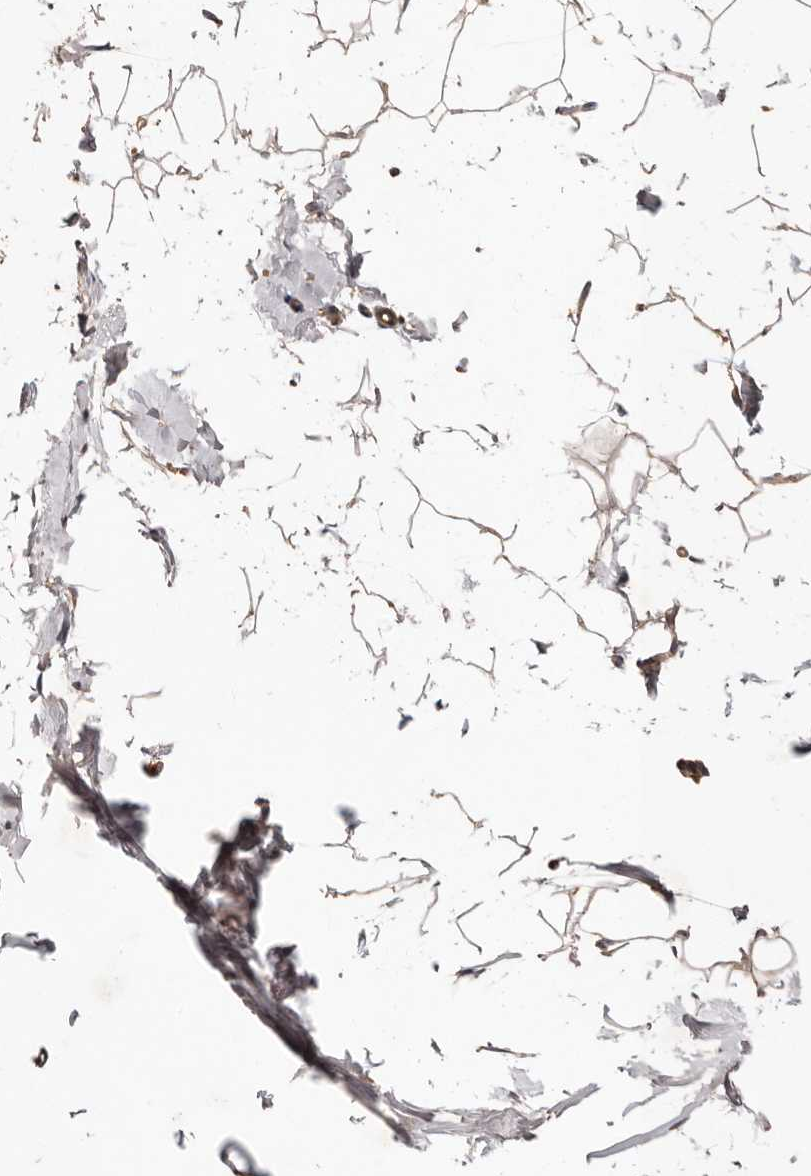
{"staining": {"intensity": "moderate", "quantity": "25%-75%", "location": "cytoplasmic/membranous"}, "tissue": "adipose tissue", "cell_type": "Adipocytes", "image_type": "normal", "snomed": [{"axis": "morphology", "description": "Normal tissue, NOS"}, {"axis": "topography", "description": "Breast"}], "caption": "A brown stain shows moderate cytoplasmic/membranous expression of a protein in adipocytes of normal adipose tissue. (brown staining indicates protein expression, while blue staining denotes nuclei).", "gene": "MACF1", "patient": {"sex": "female", "age": 23}}